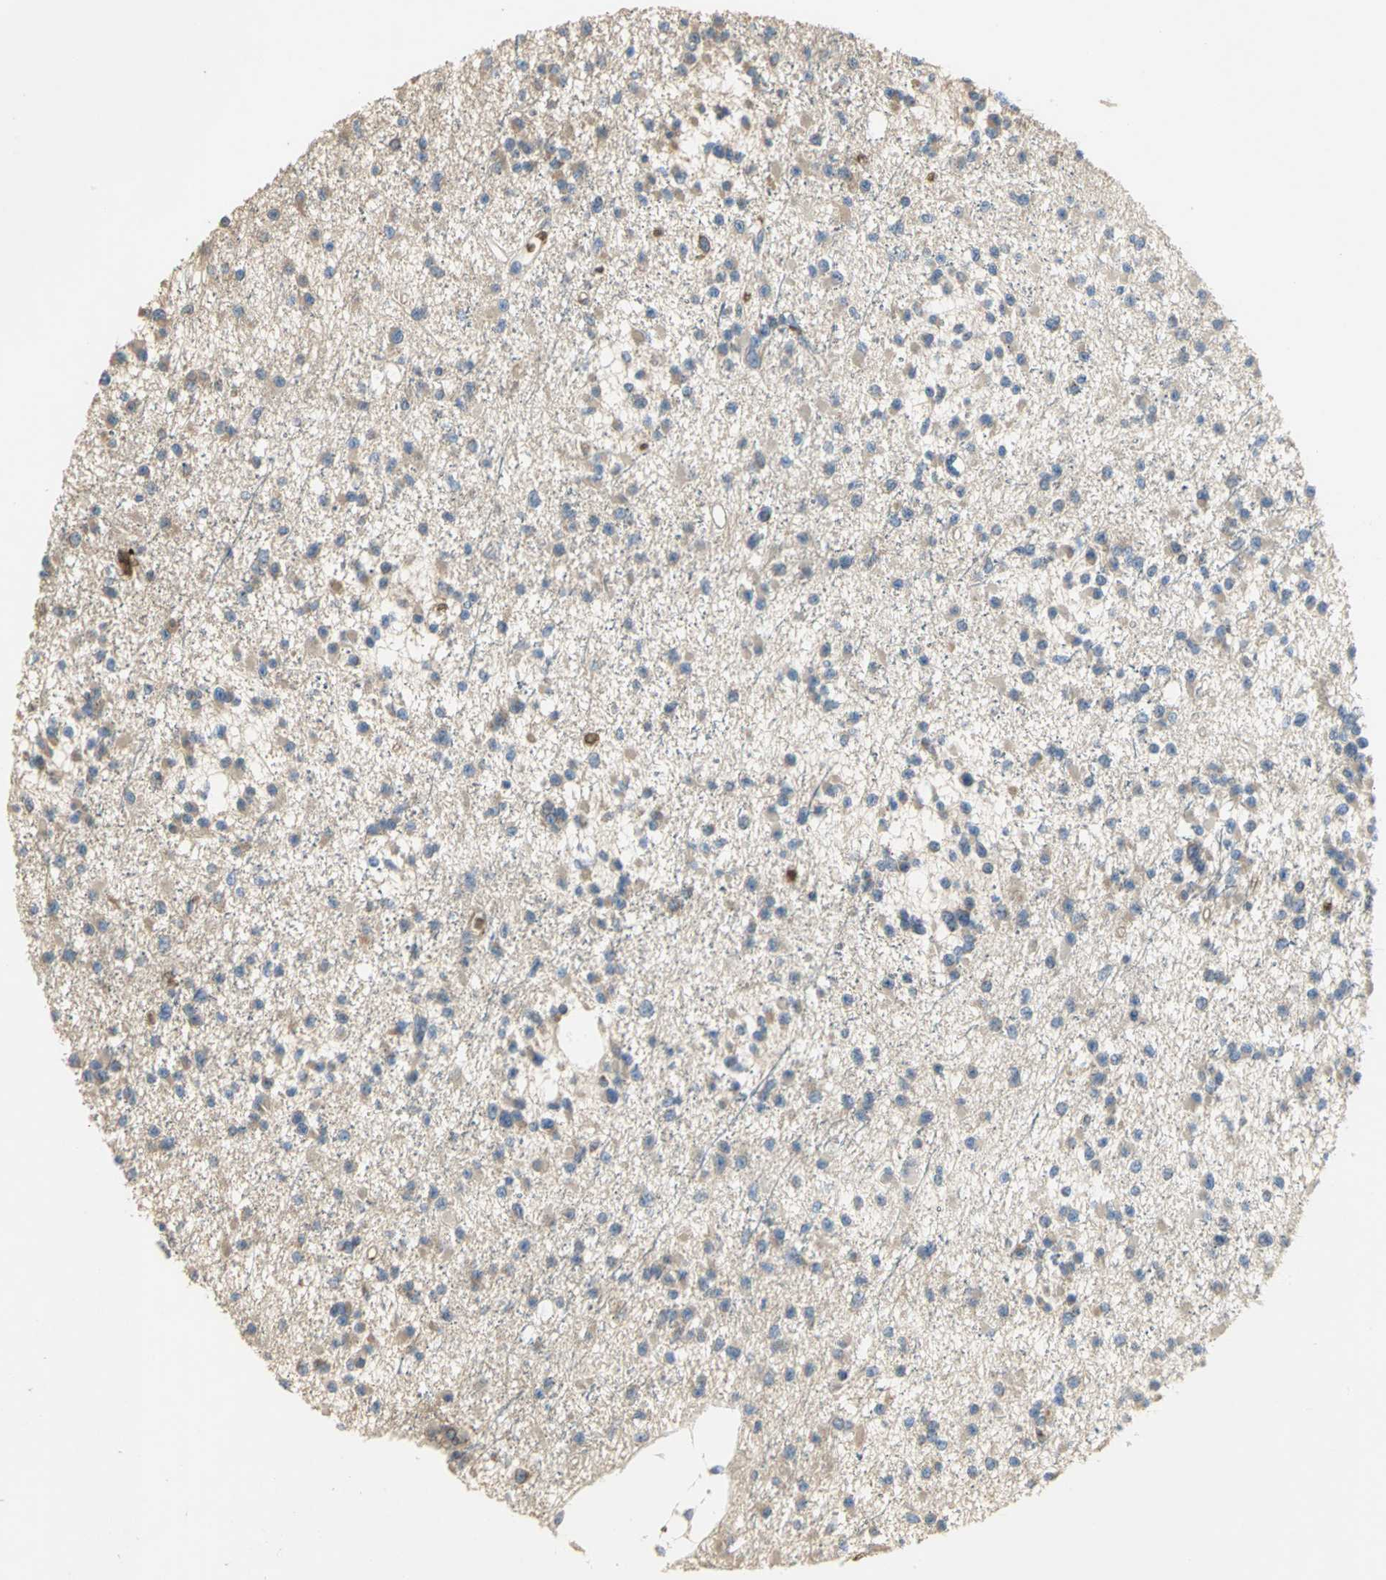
{"staining": {"intensity": "moderate", "quantity": ">75%", "location": "cytoplasmic/membranous"}, "tissue": "glioma", "cell_type": "Tumor cells", "image_type": "cancer", "snomed": [{"axis": "morphology", "description": "Glioma, malignant, Low grade"}, {"axis": "topography", "description": "Brain"}], "caption": "Immunohistochemical staining of human malignant glioma (low-grade) displays medium levels of moderate cytoplasmic/membranous protein positivity in about >75% of tumor cells. (DAB (3,3'-diaminobenzidine) IHC with brightfield microscopy, high magnification).", "gene": "TREM1", "patient": {"sex": "female", "age": 22}}